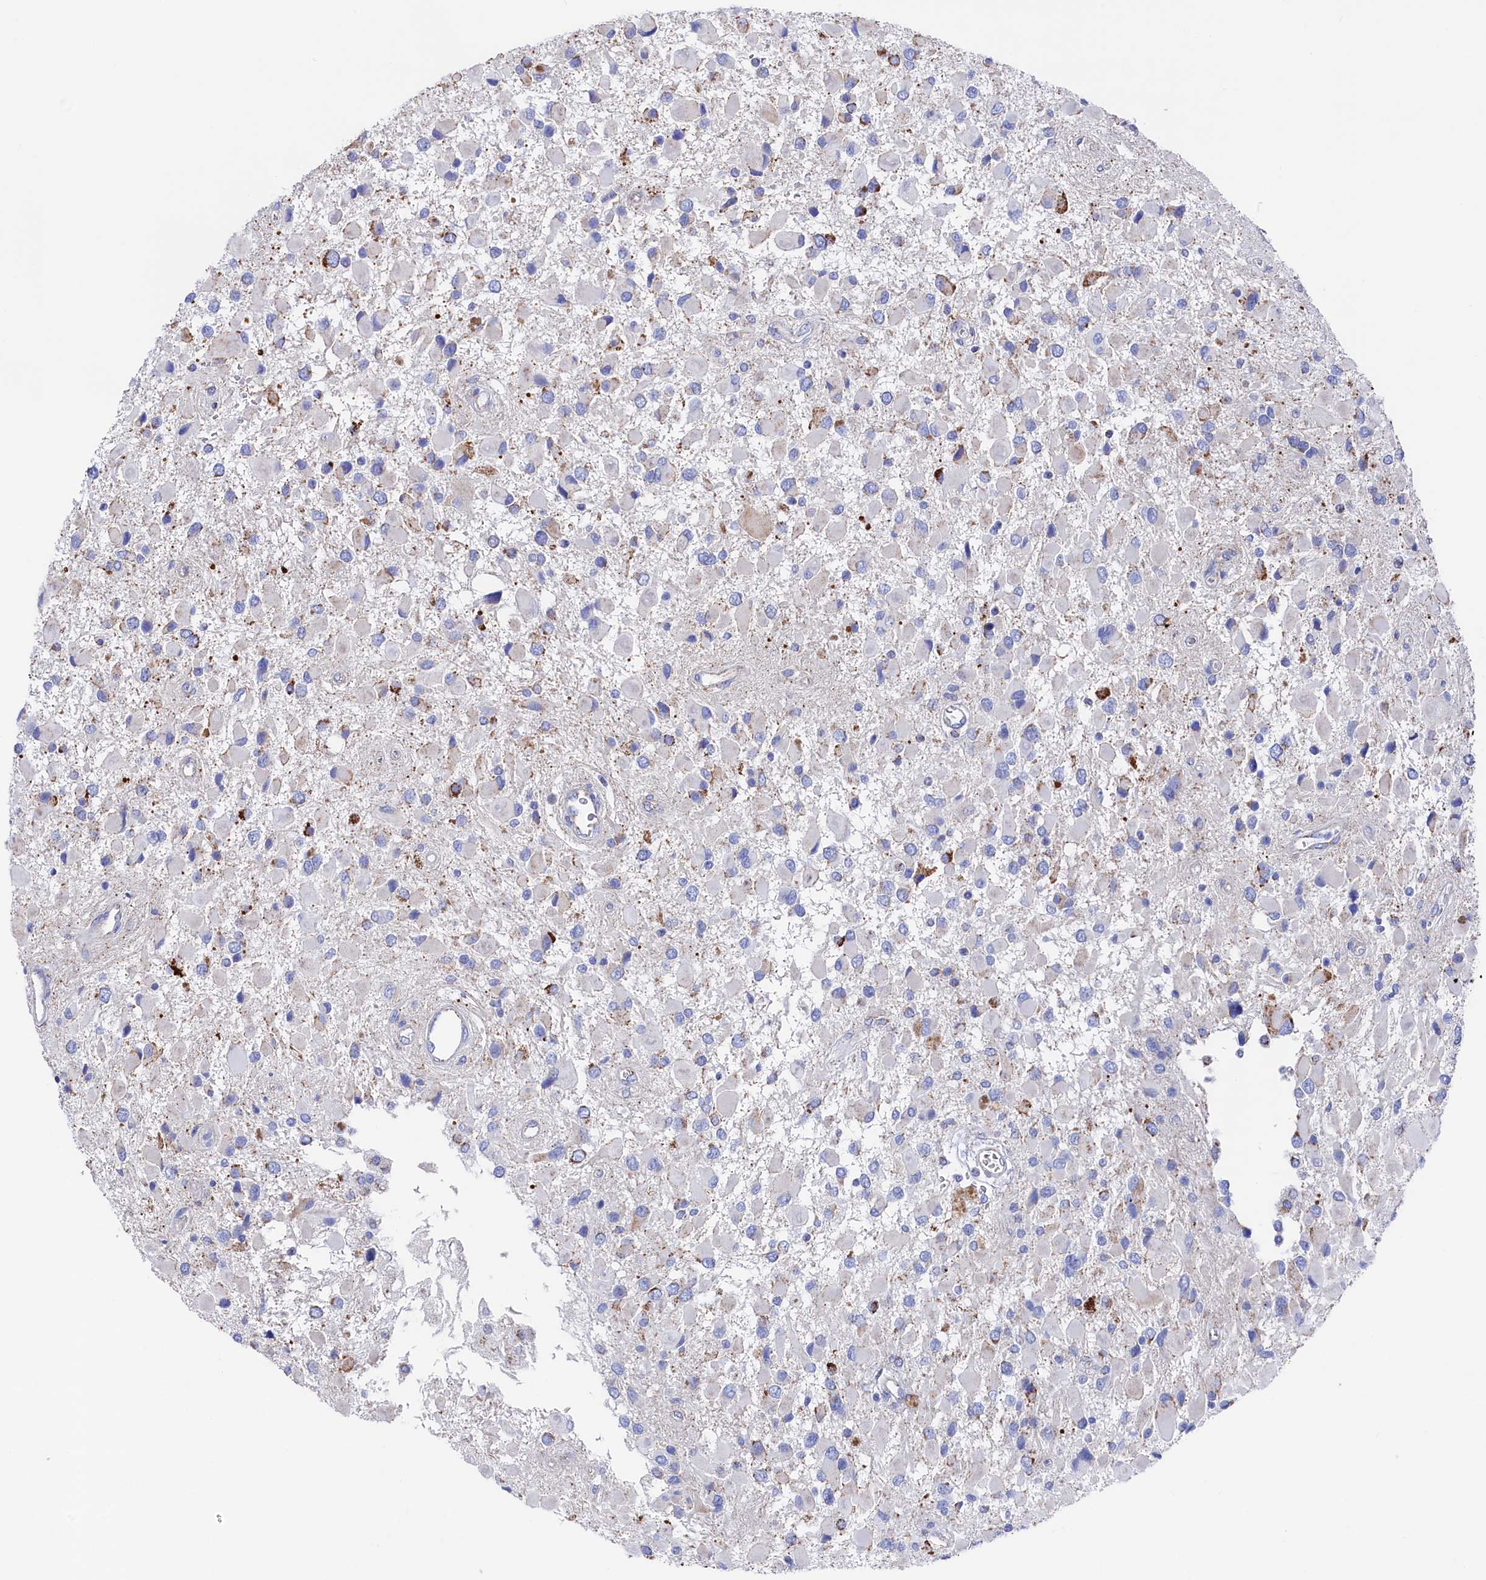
{"staining": {"intensity": "strong", "quantity": "<25%", "location": "cytoplasmic/membranous"}, "tissue": "glioma", "cell_type": "Tumor cells", "image_type": "cancer", "snomed": [{"axis": "morphology", "description": "Glioma, malignant, High grade"}, {"axis": "topography", "description": "Brain"}], "caption": "A histopathology image of human glioma stained for a protein displays strong cytoplasmic/membranous brown staining in tumor cells.", "gene": "MMAB", "patient": {"sex": "male", "age": 53}}